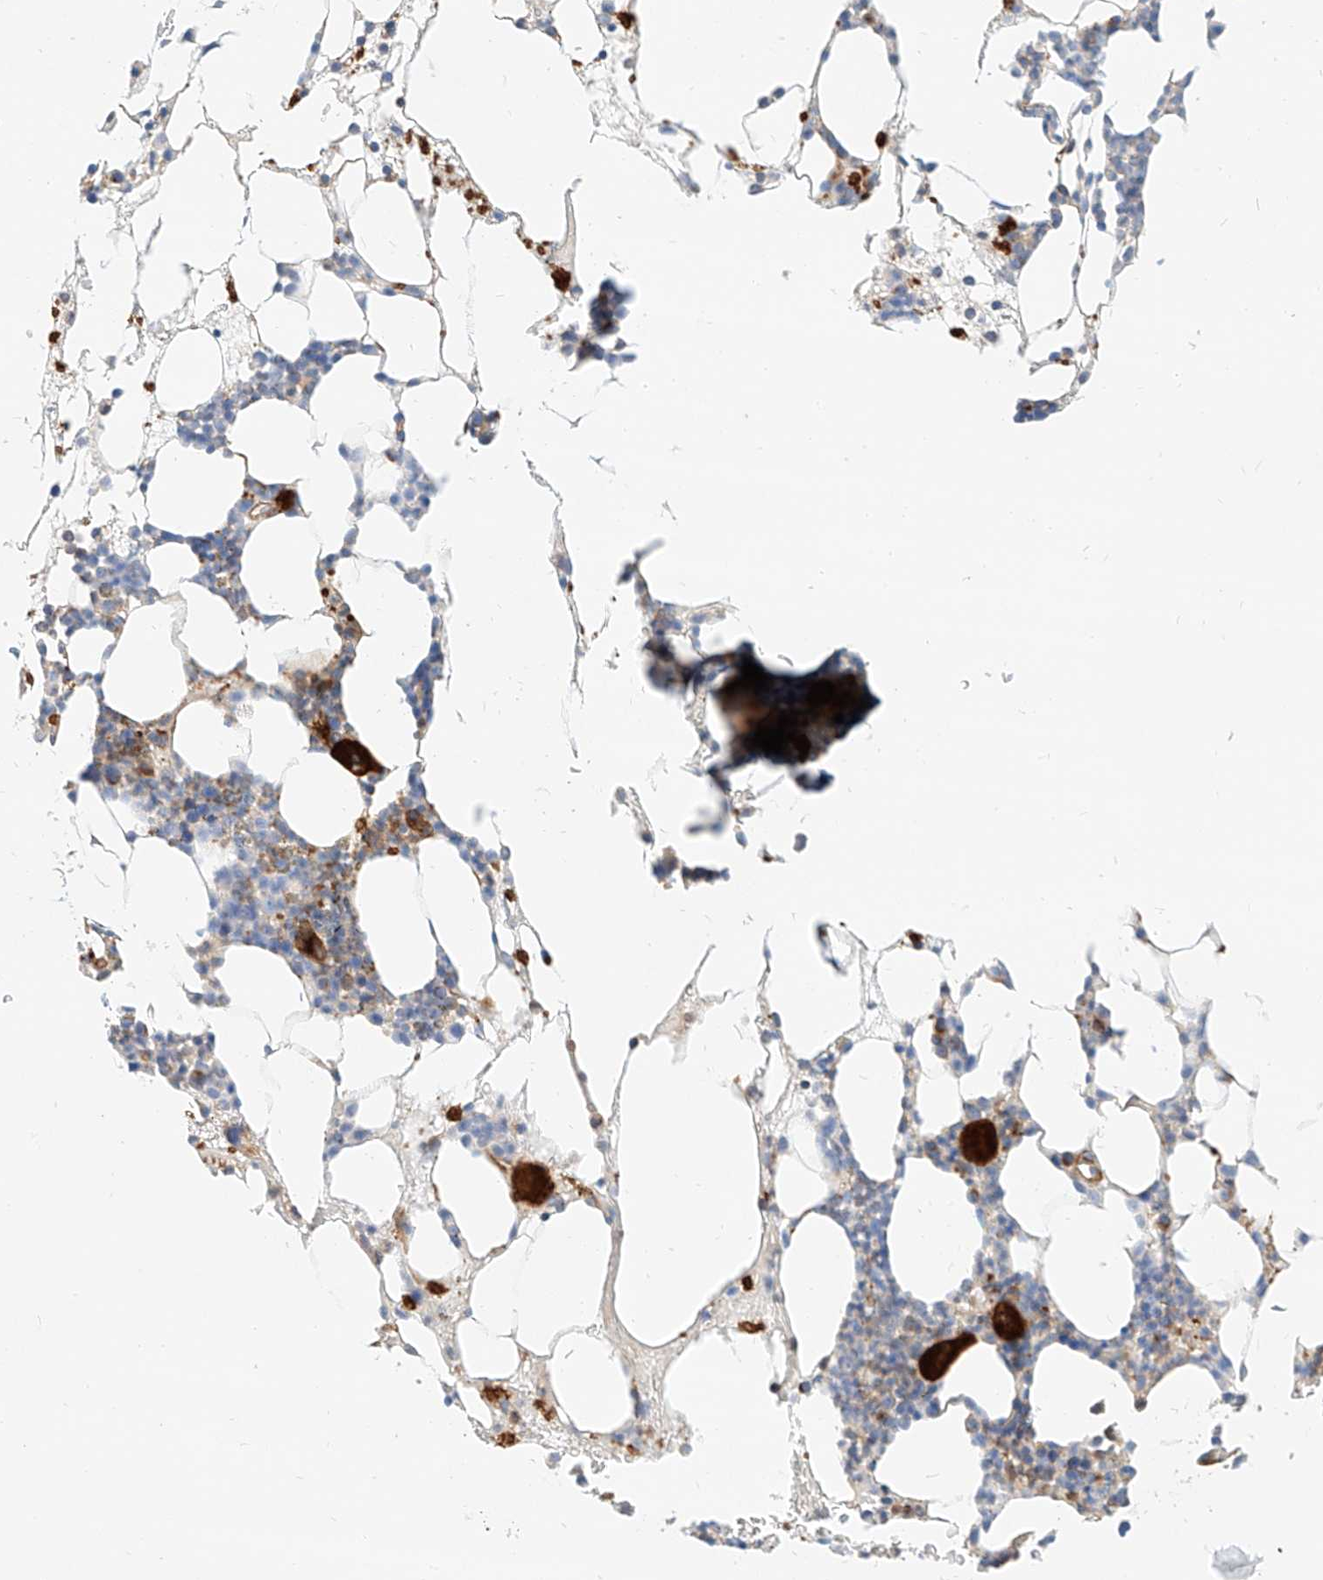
{"staining": {"intensity": "strong", "quantity": "<25%", "location": "cytoplasmic/membranous"}, "tissue": "bone marrow", "cell_type": "Hematopoietic cells", "image_type": "normal", "snomed": [{"axis": "morphology", "description": "Normal tissue, NOS"}, {"axis": "morphology", "description": "Inflammation, NOS"}, {"axis": "topography", "description": "Bone marrow"}], "caption": "Brown immunohistochemical staining in benign human bone marrow shows strong cytoplasmic/membranous expression in about <25% of hematopoietic cells.", "gene": "KCNH5", "patient": {"sex": "female", "age": 78}}